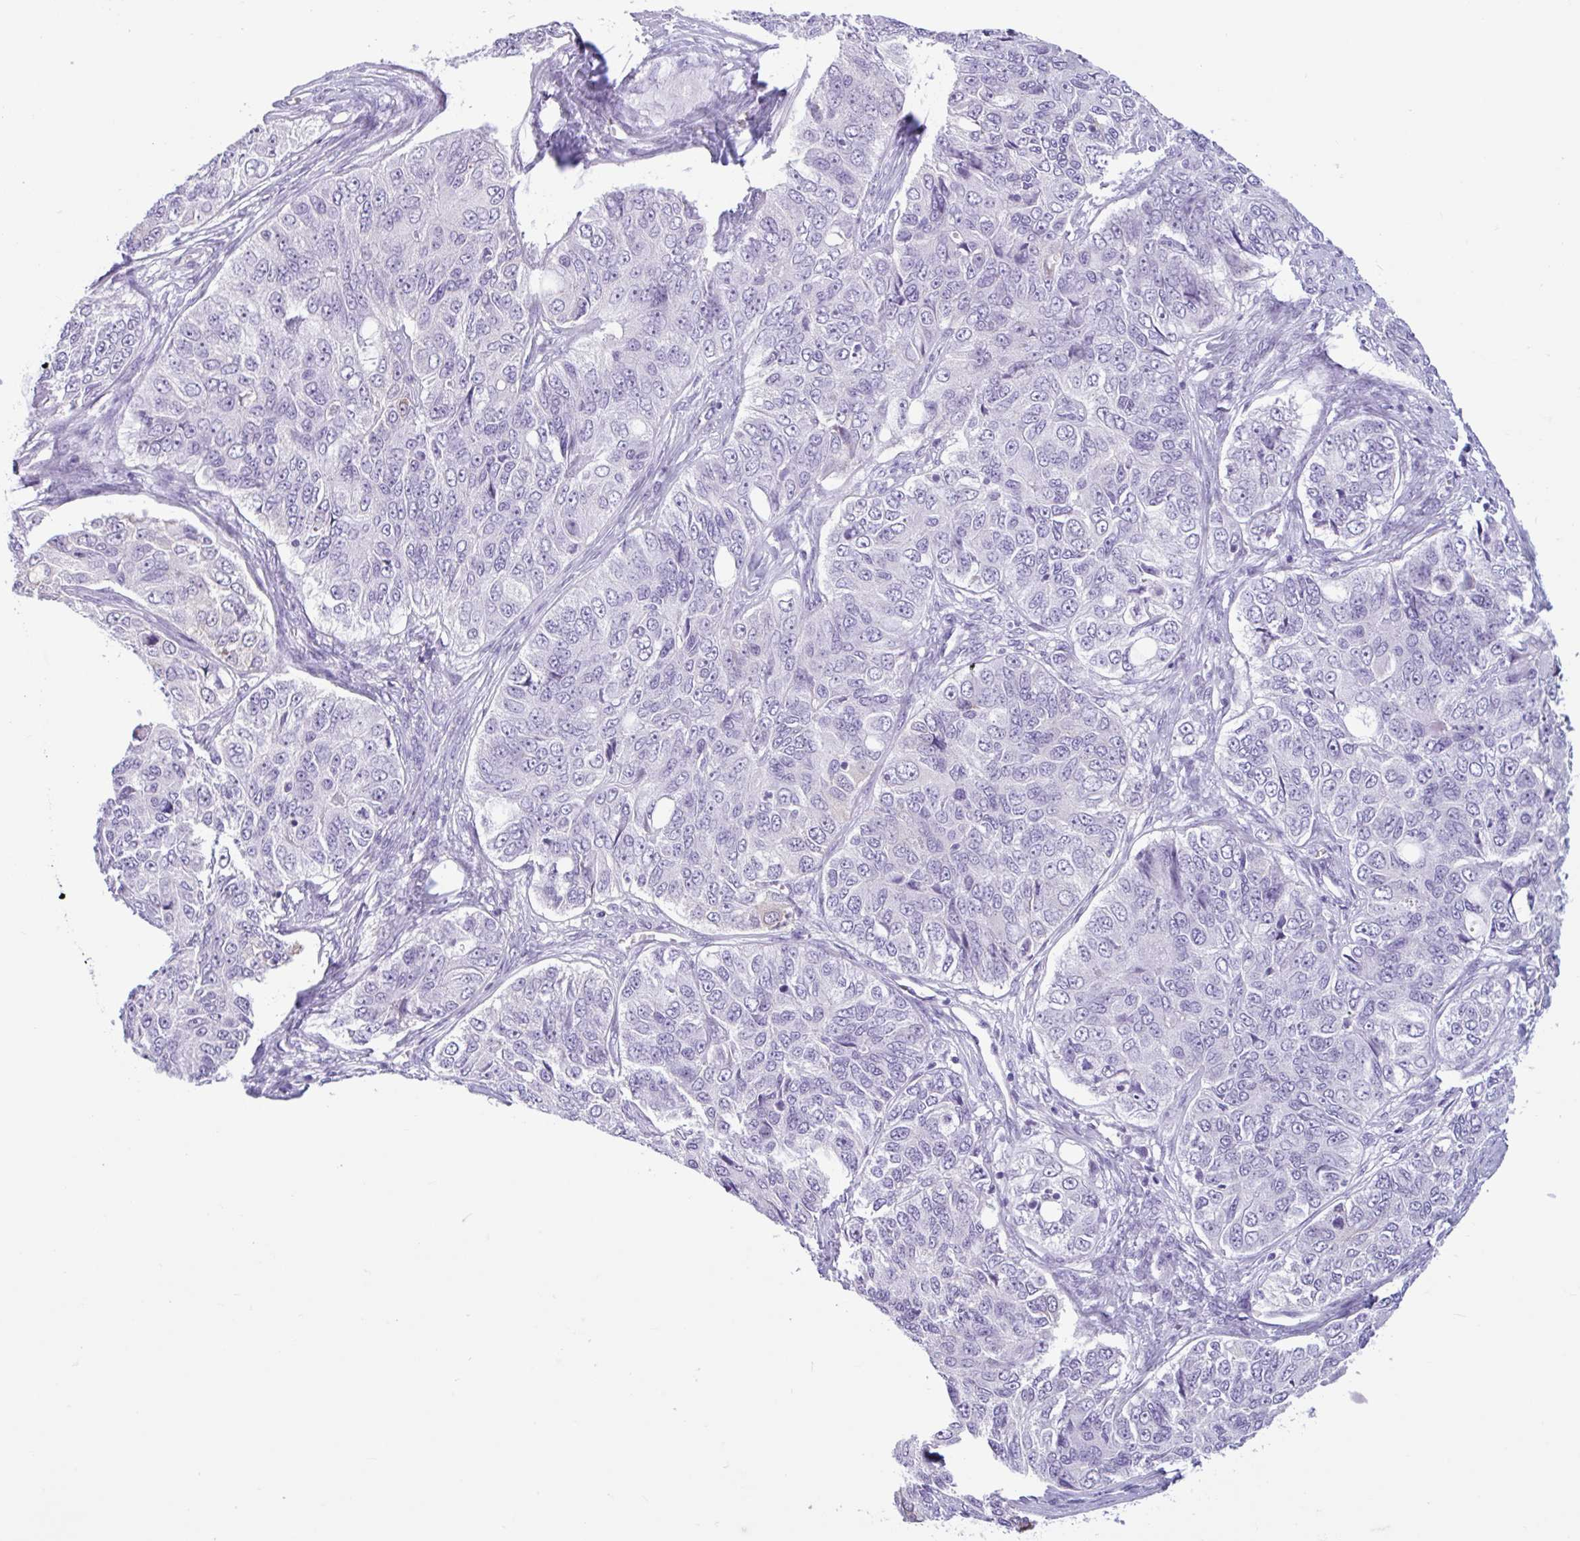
{"staining": {"intensity": "negative", "quantity": "none", "location": "none"}, "tissue": "ovarian cancer", "cell_type": "Tumor cells", "image_type": "cancer", "snomed": [{"axis": "morphology", "description": "Carcinoma, endometroid"}, {"axis": "topography", "description": "Ovary"}], "caption": "DAB (3,3'-diaminobenzidine) immunohistochemical staining of ovarian cancer reveals no significant positivity in tumor cells. The staining is performed using DAB (3,3'-diaminobenzidine) brown chromogen with nuclei counter-stained in using hematoxylin.", "gene": "CTSE", "patient": {"sex": "female", "age": 51}}